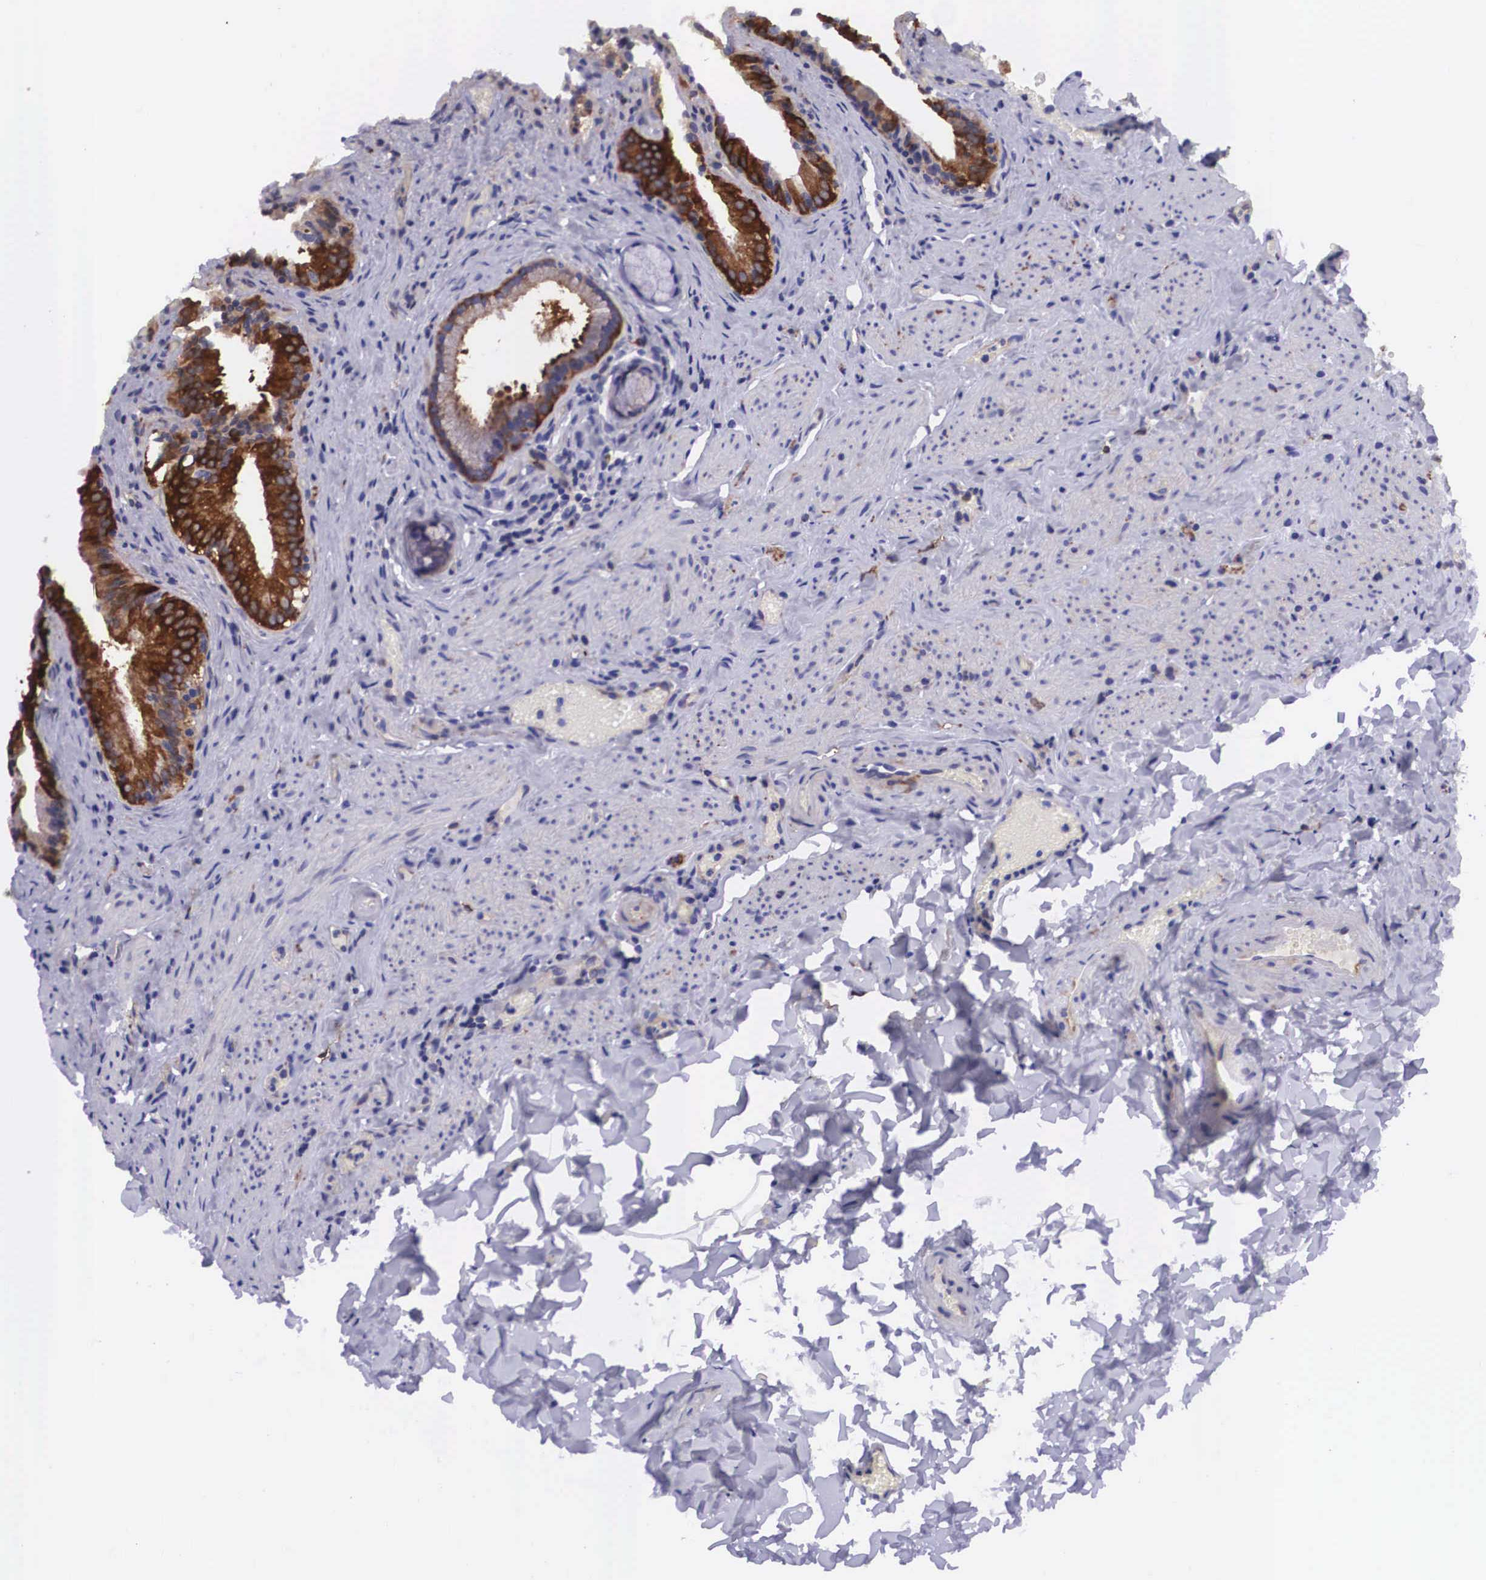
{"staining": {"intensity": "strong", "quantity": ">75%", "location": "cytoplasmic/membranous"}, "tissue": "gallbladder", "cell_type": "Glandular cells", "image_type": "normal", "snomed": [{"axis": "morphology", "description": "Normal tissue, NOS"}, {"axis": "topography", "description": "Gallbladder"}], "caption": "Brown immunohistochemical staining in benign gallbladder demonstrates strong cytoplasmic/membranous positivity in about >75% of glandular cells.", "gene": "BCAR1", "patient": {"sex": "female", "age": 44}}